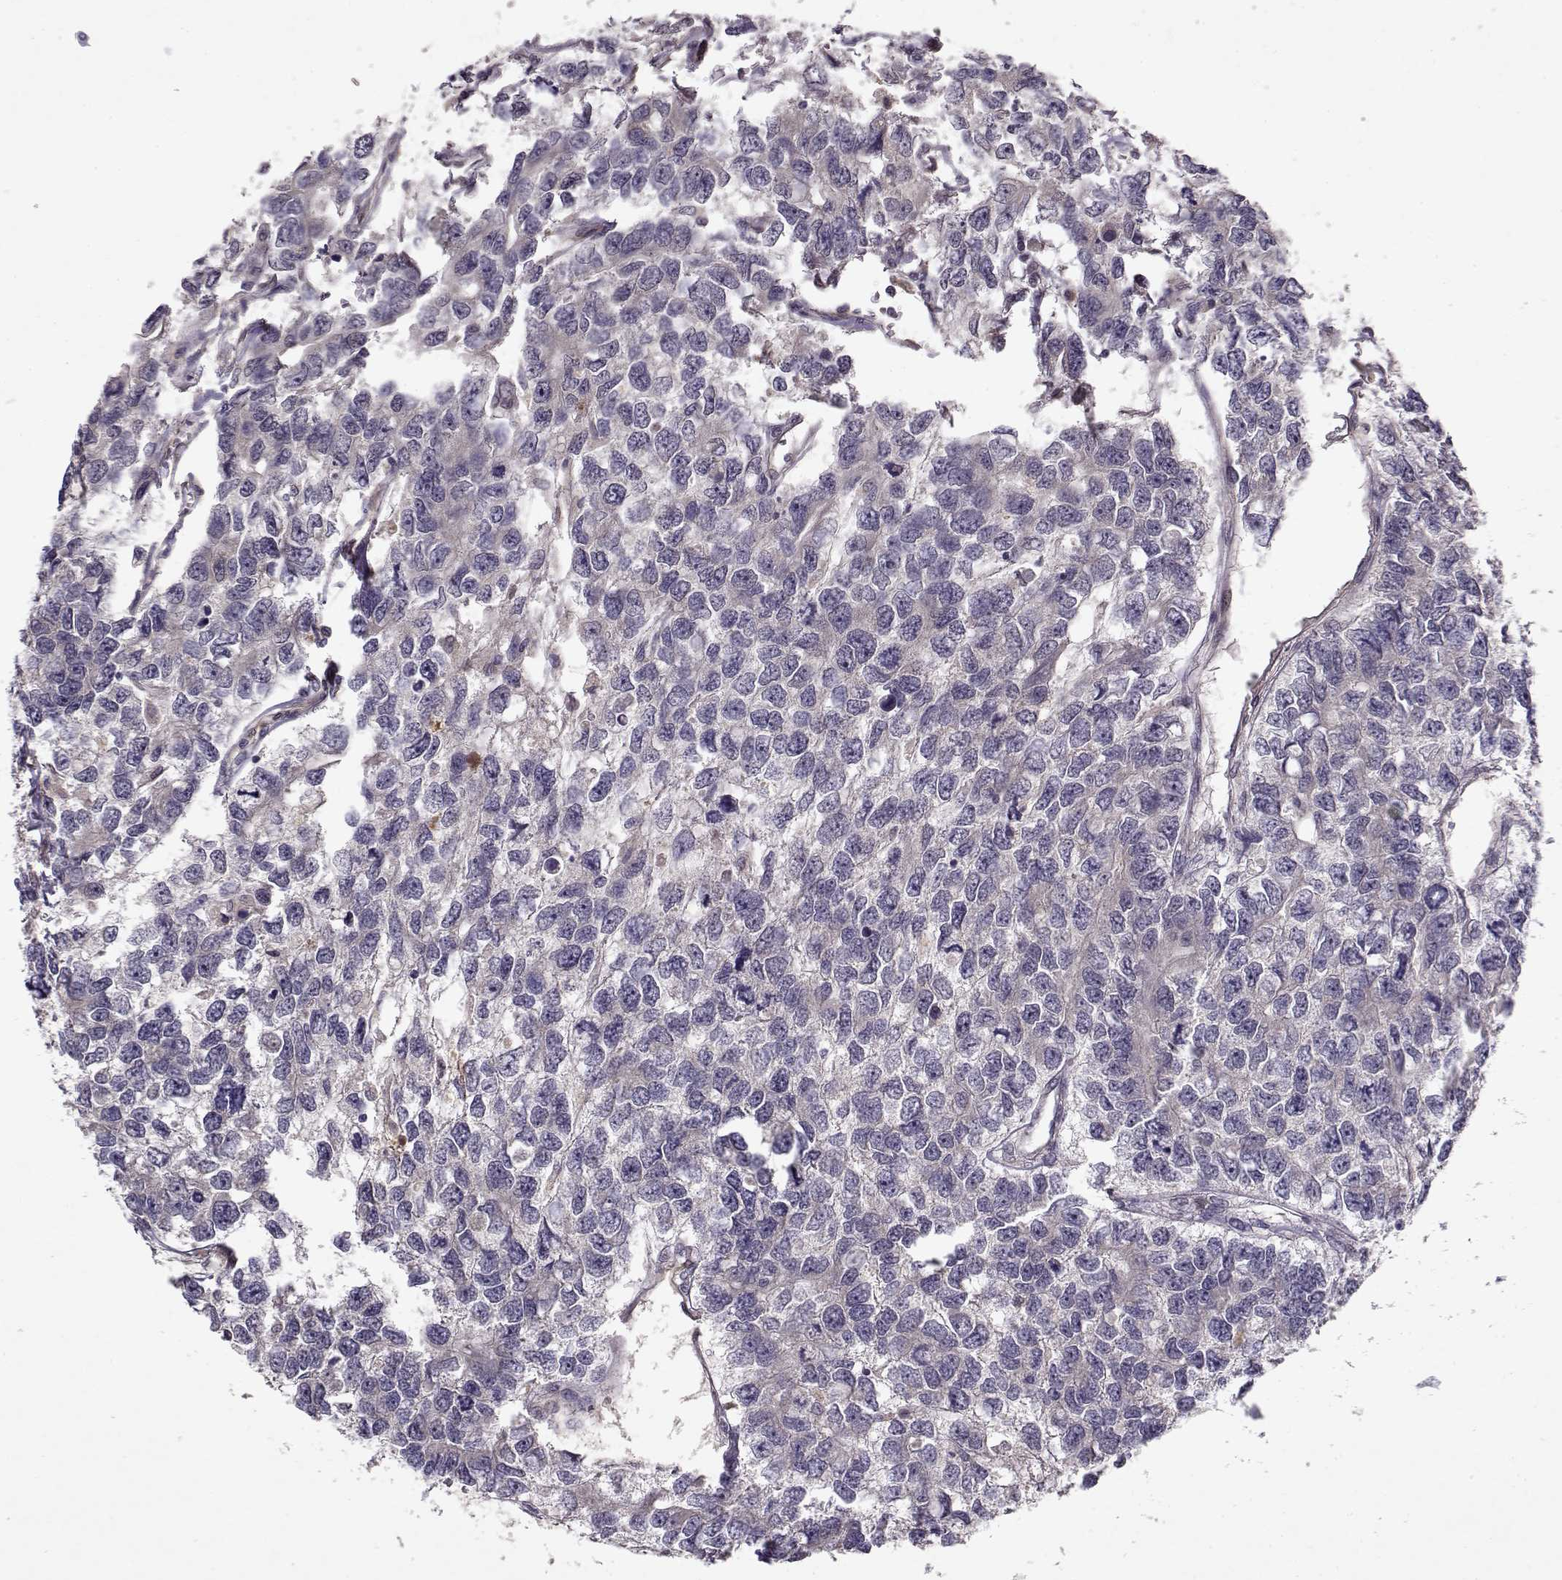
{"staining": {"intensity": "negative", "quantity": "none", "location": "none"}, "tissue": "testis cancer", "cell_type": "Tumor cells", "image_type": "cancer", "snomed": [{"axis": "morphology", "description": "Seminoma, NOS"}, {"axis": "topography", "description": "Testis"}], "caption": "This is a histopathology image of immunohistochemistry (IHC) staining of seminoma (testis), which shows no expression in tumor cells.", "gene": "BMX", "patient": {"sex": "male", "age": 52}}